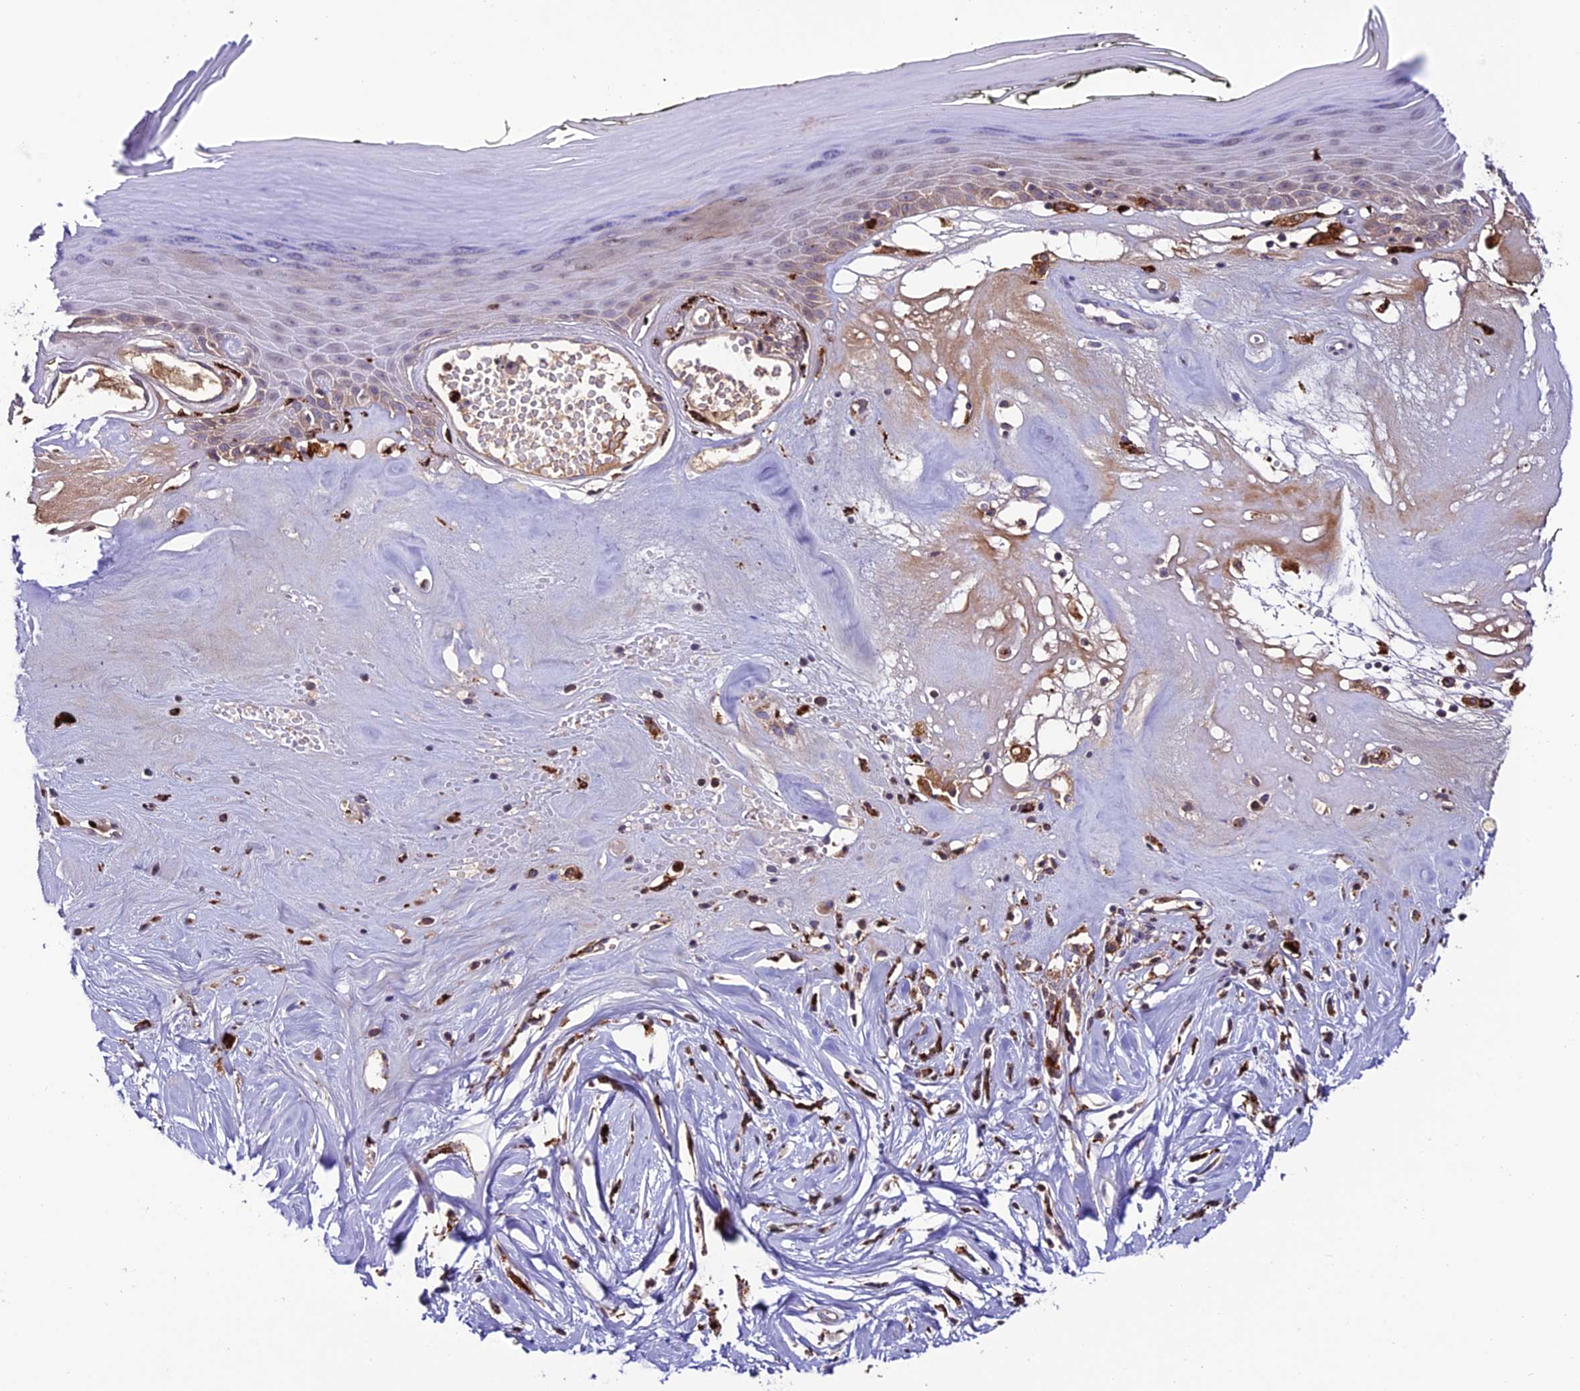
{"staining": {"intensity": "weak", "quantity": "<25%", "location": "cytoplasmic/membranous"}, "tissue": "skin", "cell_type": "Epidermal cells", "image_type": "normal", "snomed": [{"axis": "morphology", "description": "Normal tissue, NOS"}, {"axis": "morphology", "description": "Inflammation, NOS"}, {"axis": "topography", "description": "Vulva"}], "caption": "Unremarkable skin was stained to show a protein in brown. There is no significant positivity in epidermal cells. (DAB immunohistochemistry (IHC) visualized using brightfield microscopy, high magnification).", "gene": "ARHGEF18", "patient": {"sex": "female", "age": 84}}